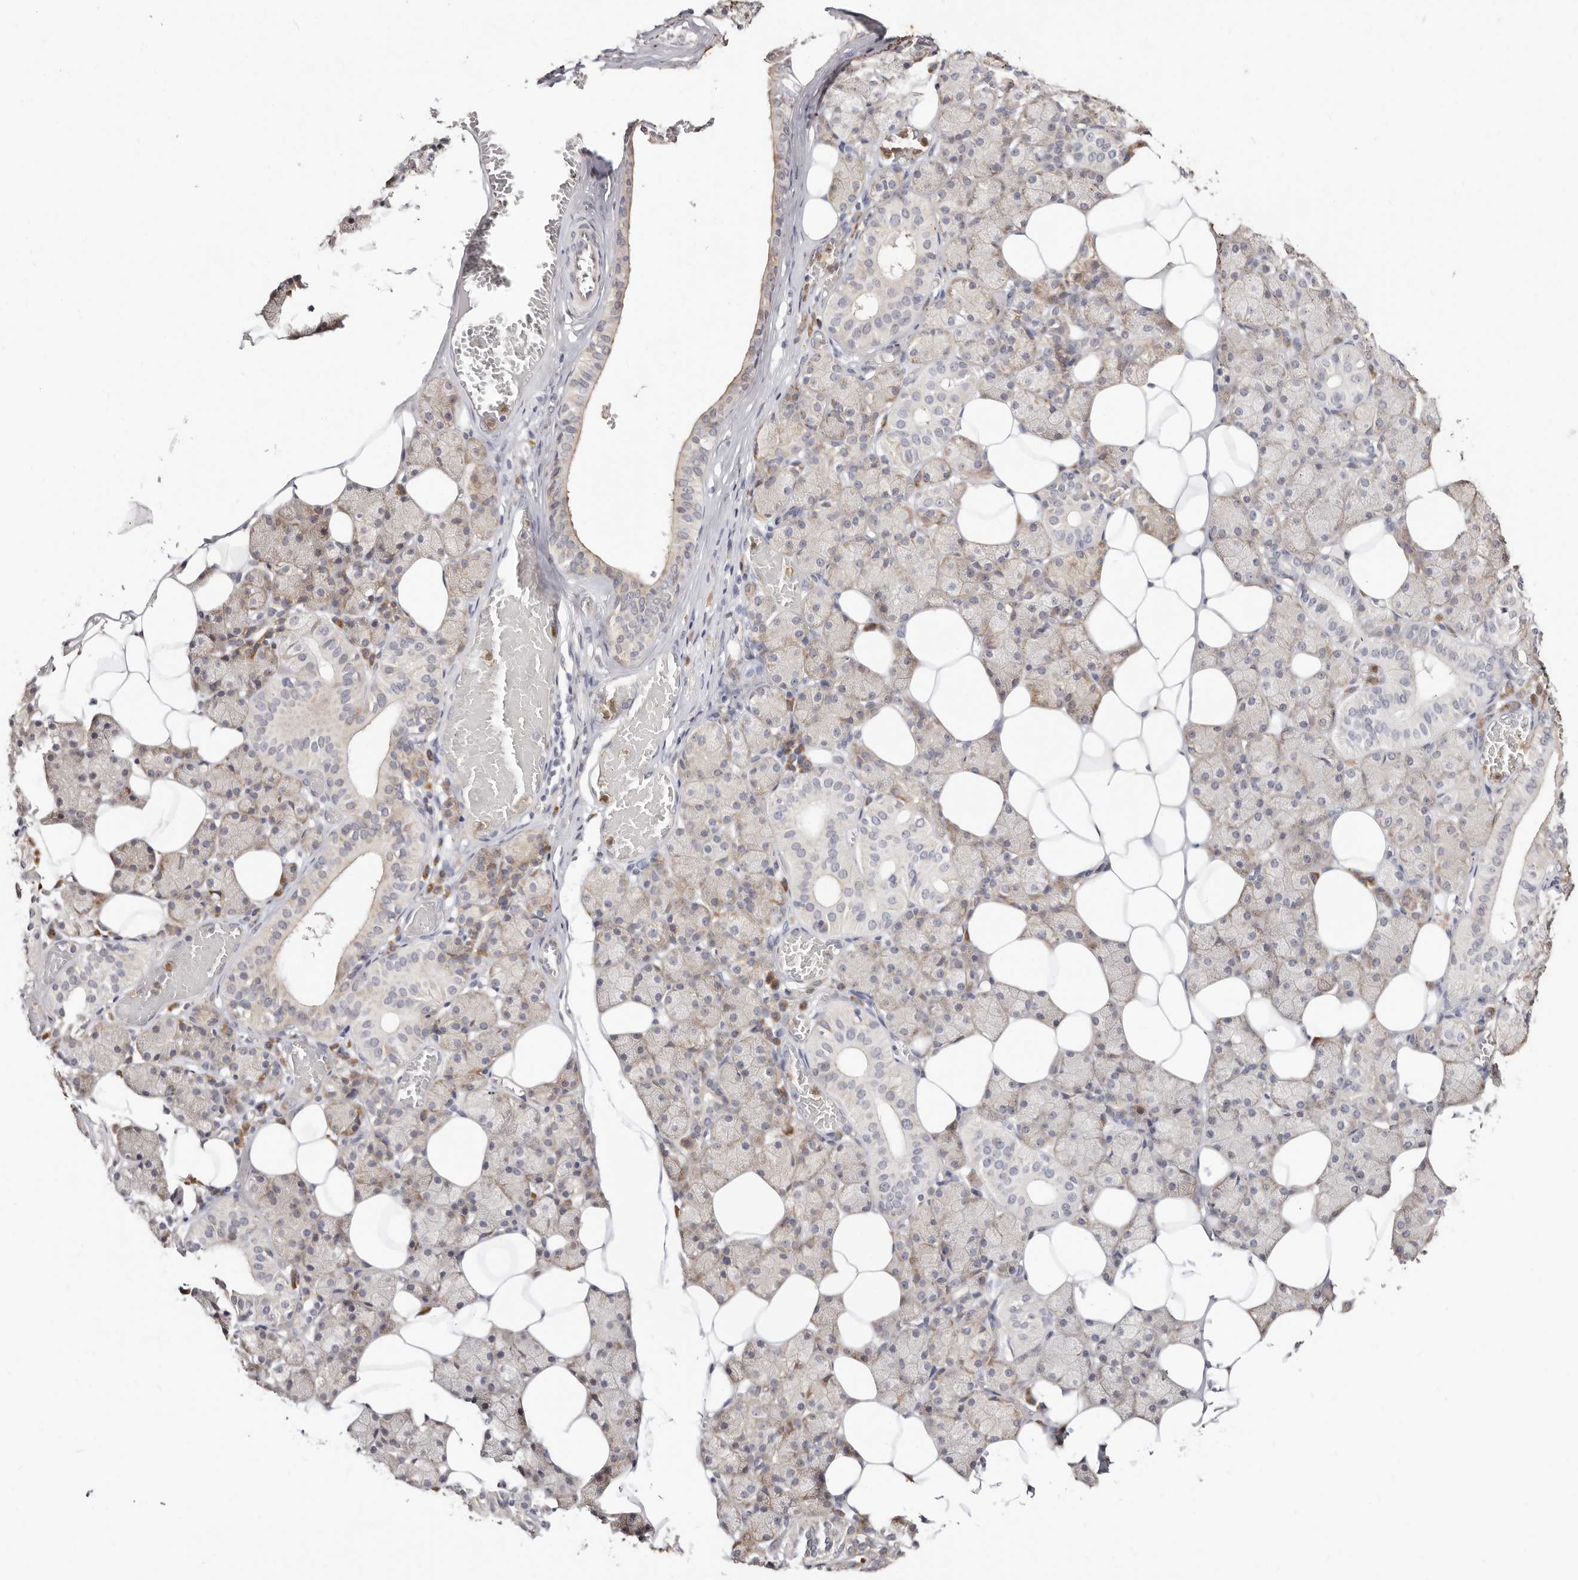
{"staining": {"intensity": "moderate", "quantity": "<25%", "location": "cytoplasmic/membranous"}, "tissue": "salivary gland", "cell_type": "Glandular cells", "image_type": "normal", "snomed": [{"axis": "morphology", "description": "Normal tissue, NOS"}, {"axis": "topography", "description": "Salivary gland"}], "caption": "Benign salivary gland was stained to show a protein in brown. There is low levels of moderate cytoplasmic/membranous expression in about <25% of glandular cells.", "gene": "BCL2L15", "patient": {"sex": "female", "age": 33}}